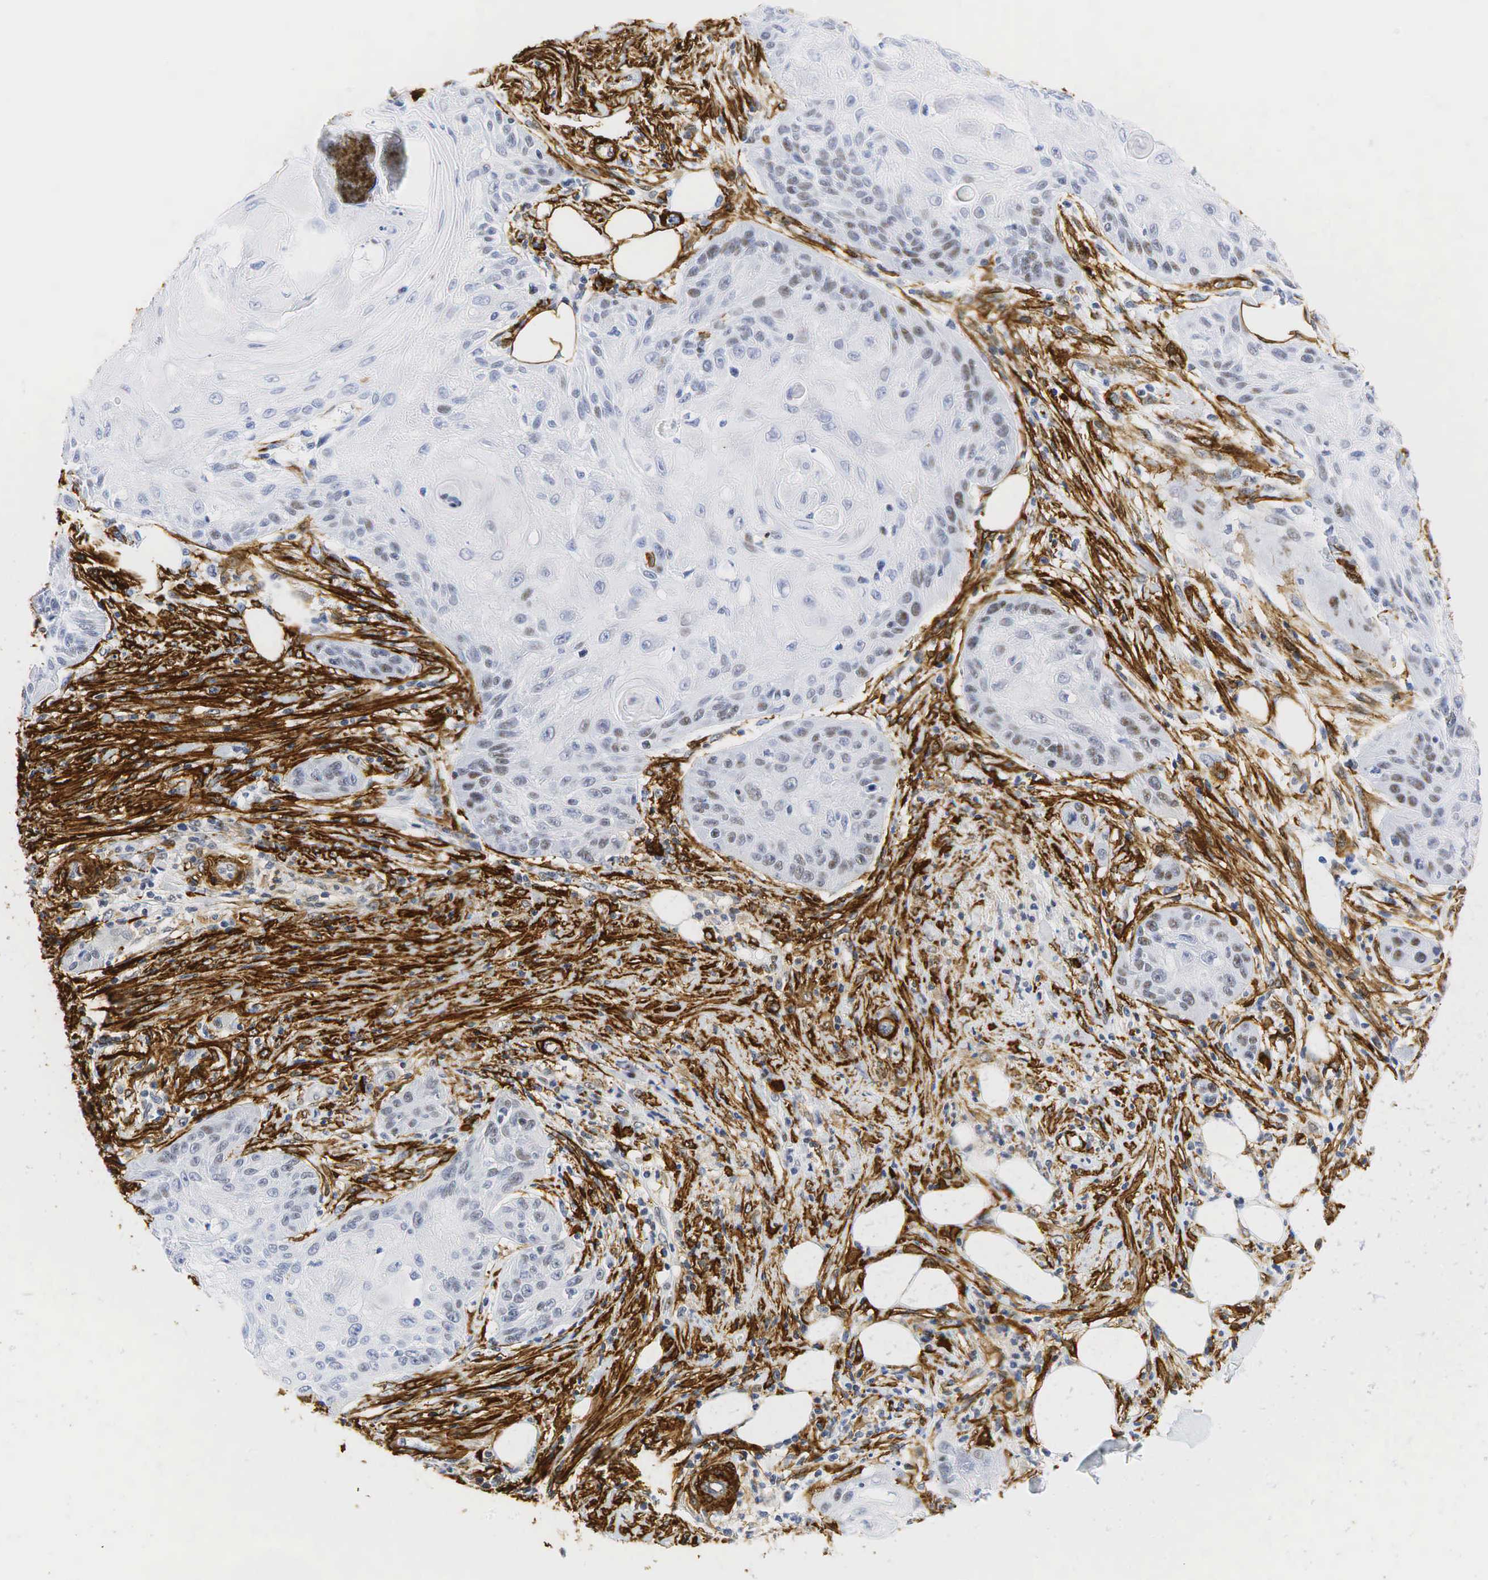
{"staining": {"intensity": "weak", "quantity": "<25%", "location": "nuclear"}, "tissue": "skin cancer", "cell_type": "Tumor cells", "image_type": "cancer", "snomed": [{"axis": "morphology", "description": "Squamous cell carcinoma, NOS"}, {"axis": "topography", "description": "Skin"}, {"axis": "topography", "description": "Anal"}], "caption": "Immunohistochemistry (IHC) photomicrograph of skin cancer (squamous cell carcinoma) stained for a protein (brown), which exhibits no positivity in tumor cells.", "gene": "ACTA2", "patient": {"sex": "male", "age": 61}}